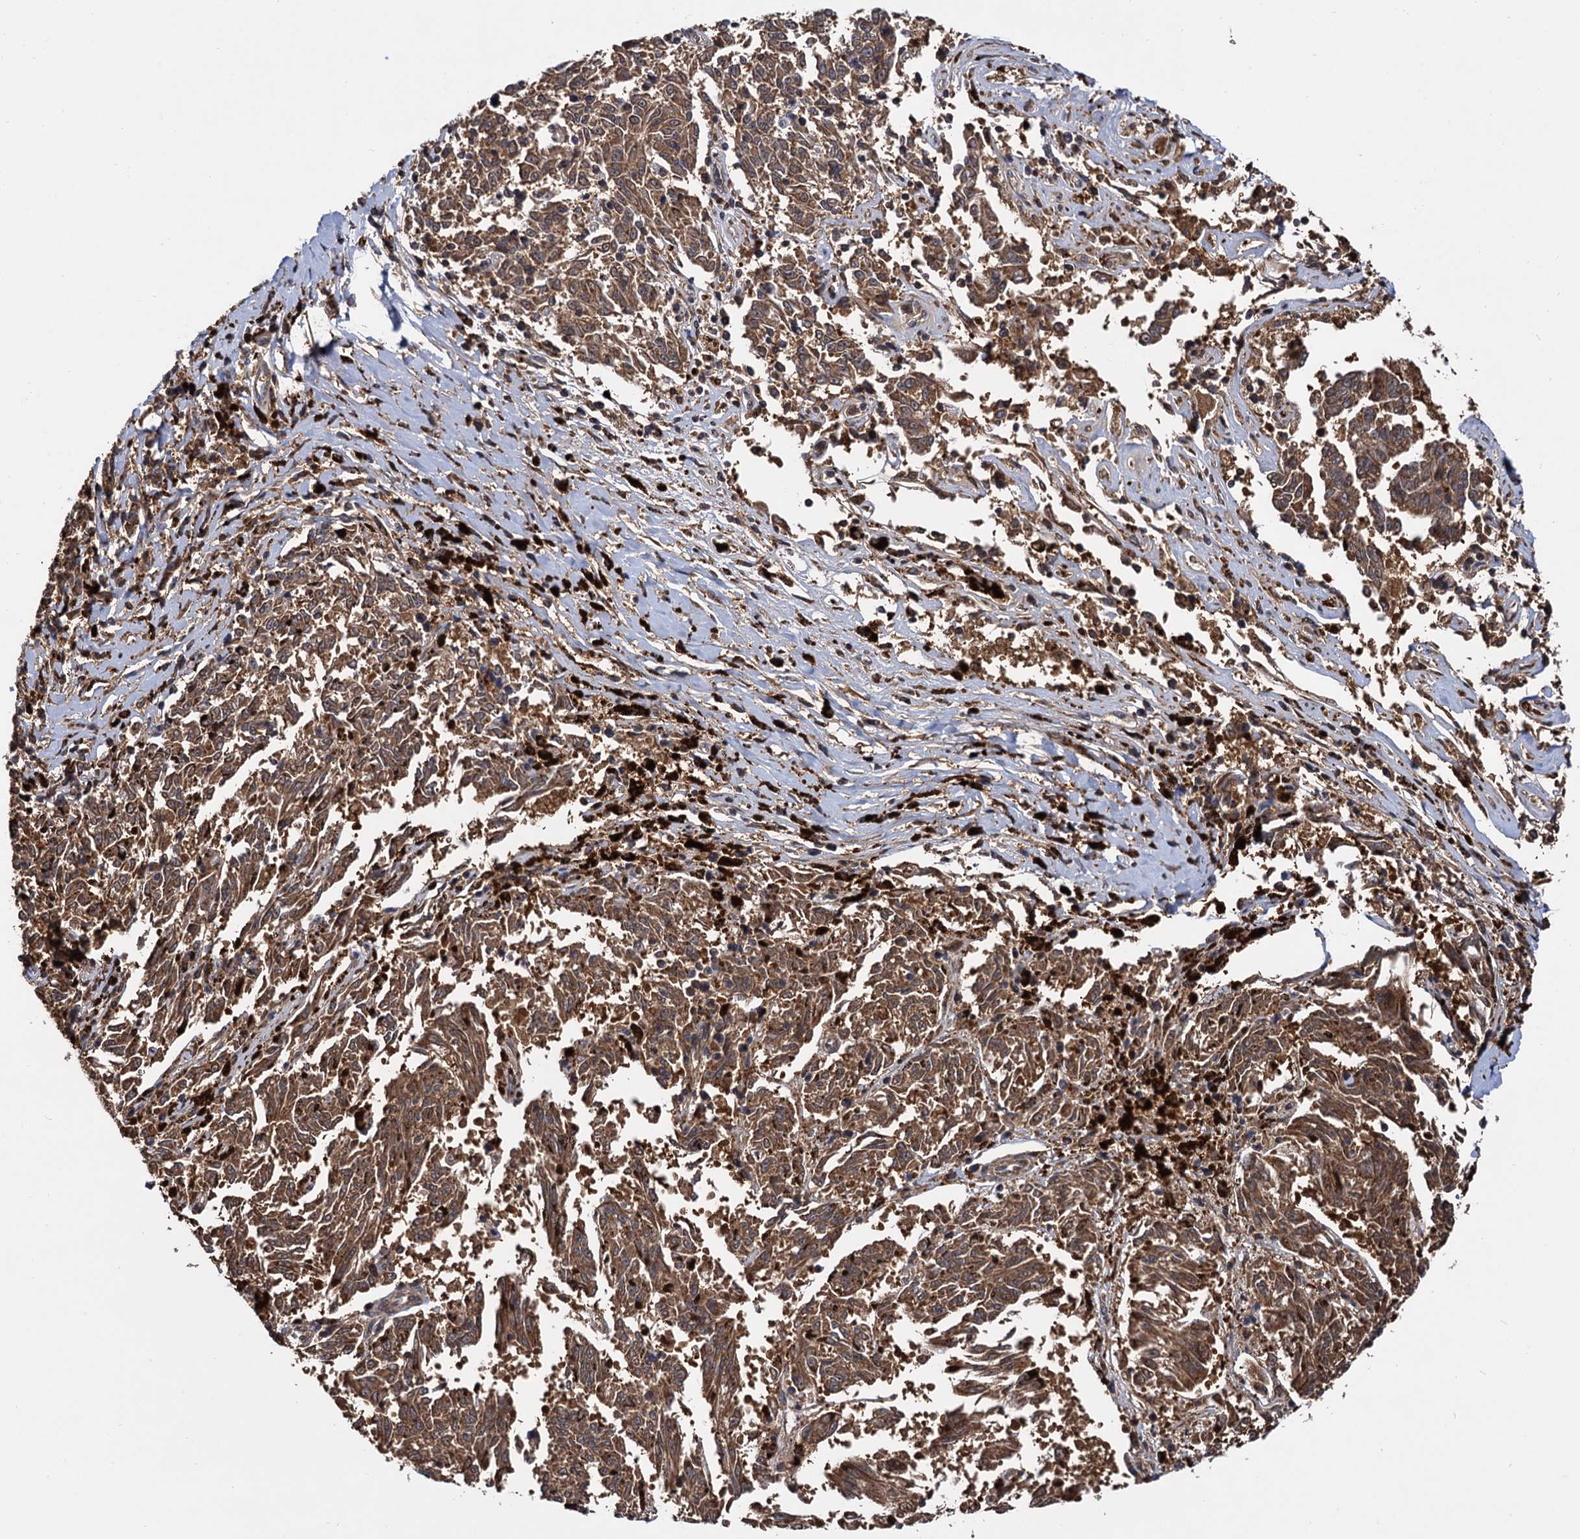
{"staining": {"intensity": "moderate", "quantity": ">75%", "location": "cytoplasmic/membranous"}, "tissue": "melanoma", "cell_type": "Tumor cells", "image_type": "cancer", "snomed": [{"axis": "morphology", "description": "Malignant melanoma, NOS"}, {"axis": "topography", "description": "Skin"}], "caption": "IHC (DAB) staining of human malignant melanoma demonstrates moderate cytoplasmic/membranous protein staining in approximately >75% of tumor cells. (DAB (3,3'-diaminobenzidine) IHC with brightfield microscopy, high magnification).", "gene": "SELENOP", "patient": {"sex": "female", "age": 72}}